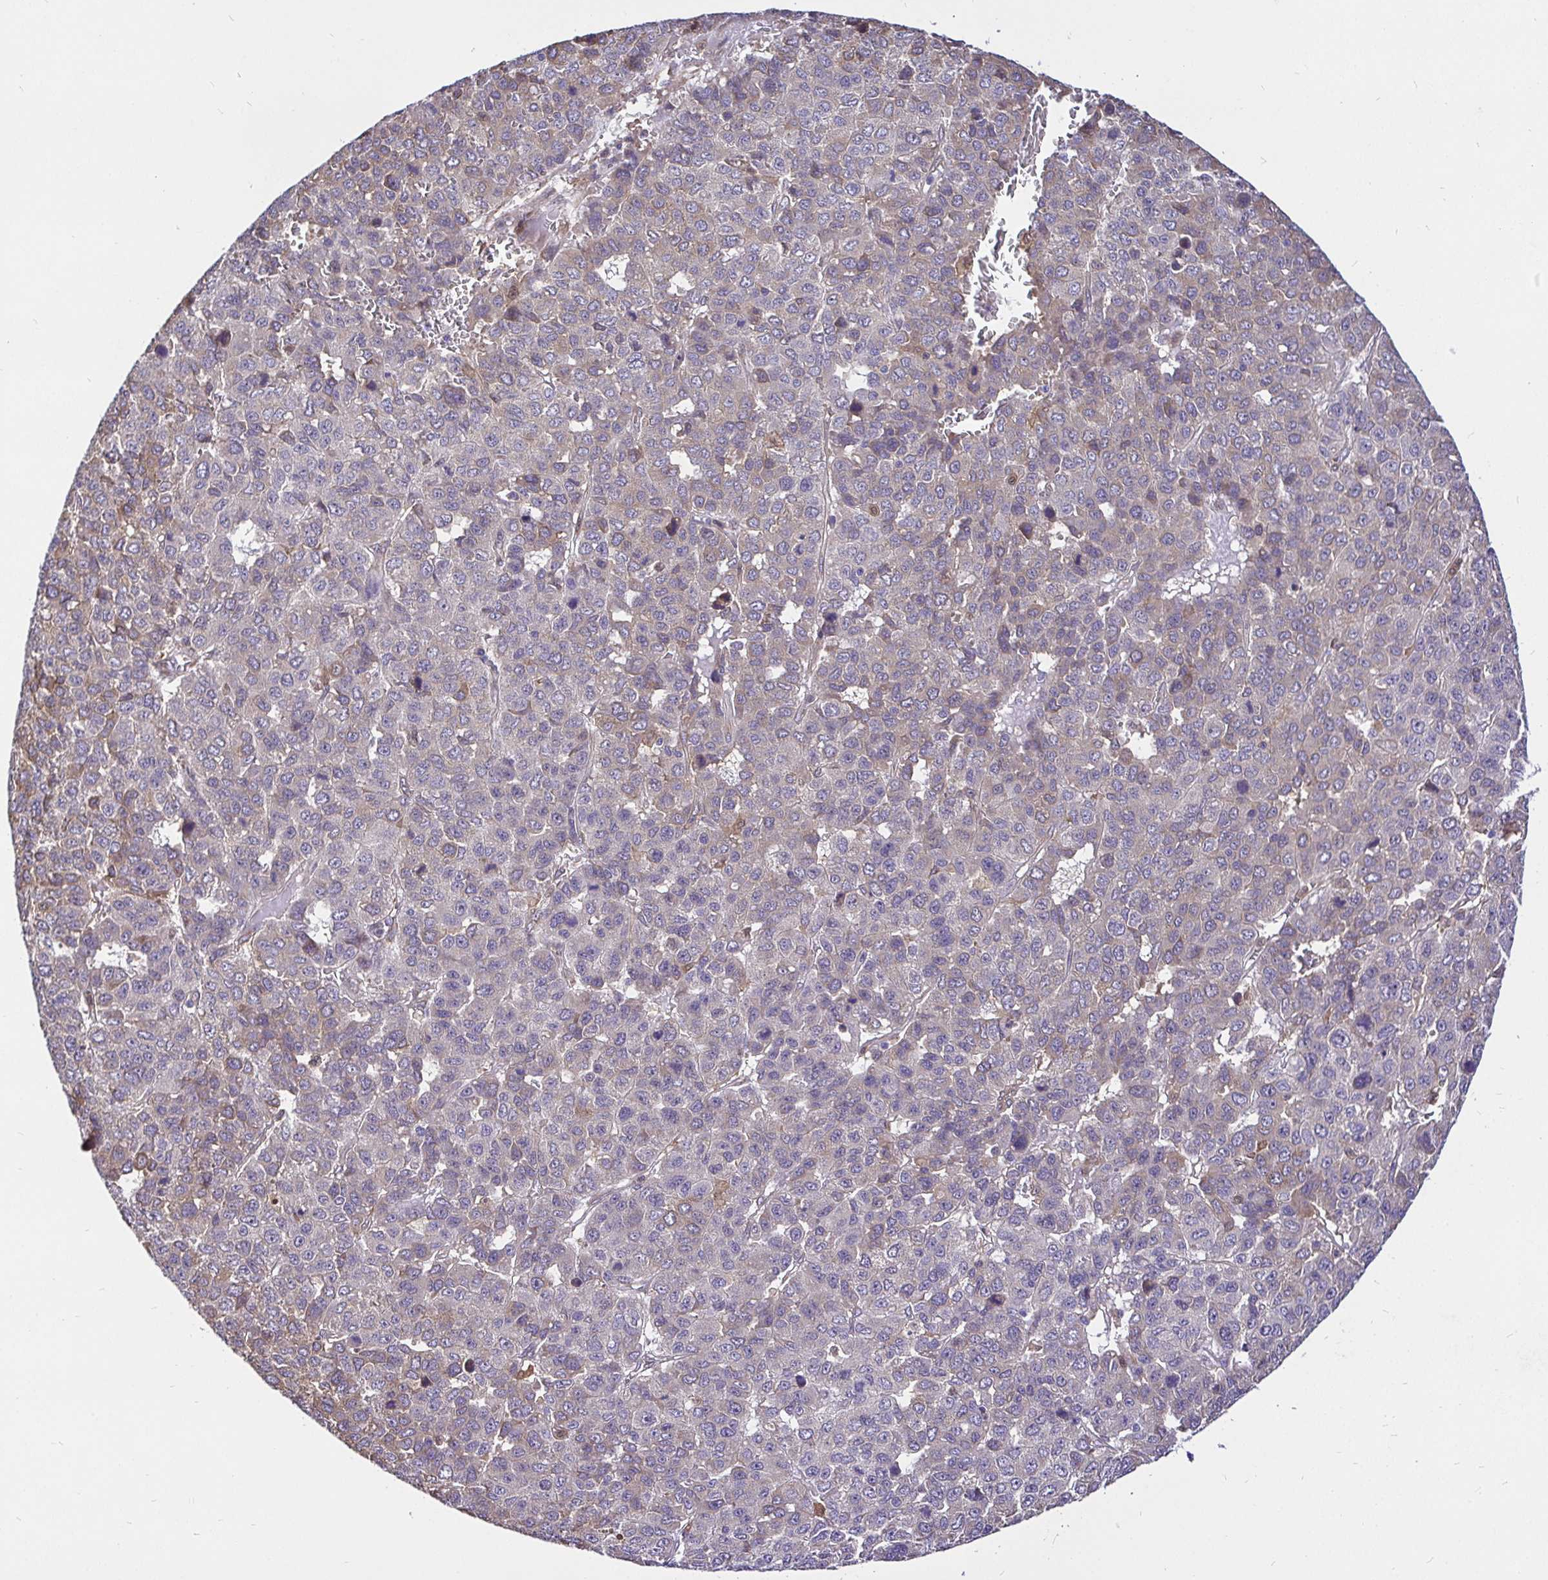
{"staining": {"intensity": "negative", "quantity": "none", "location": "none"}, "tissue": "liver cancer", "cell_type": "Tumor cells", "image_type": "cancer", "snomed": [{"axis": "morphology", "description": "Carcinoma, Hepatocellular, NOS"}, {"axis": "topography", "description": "Liver"}], "caption": "Tumor cells are negative for protein expression in human liver cancer (hepatocellular carcinoma).", "gene": "CCDC122", "patient": {"sex": "male", "age": 69}}